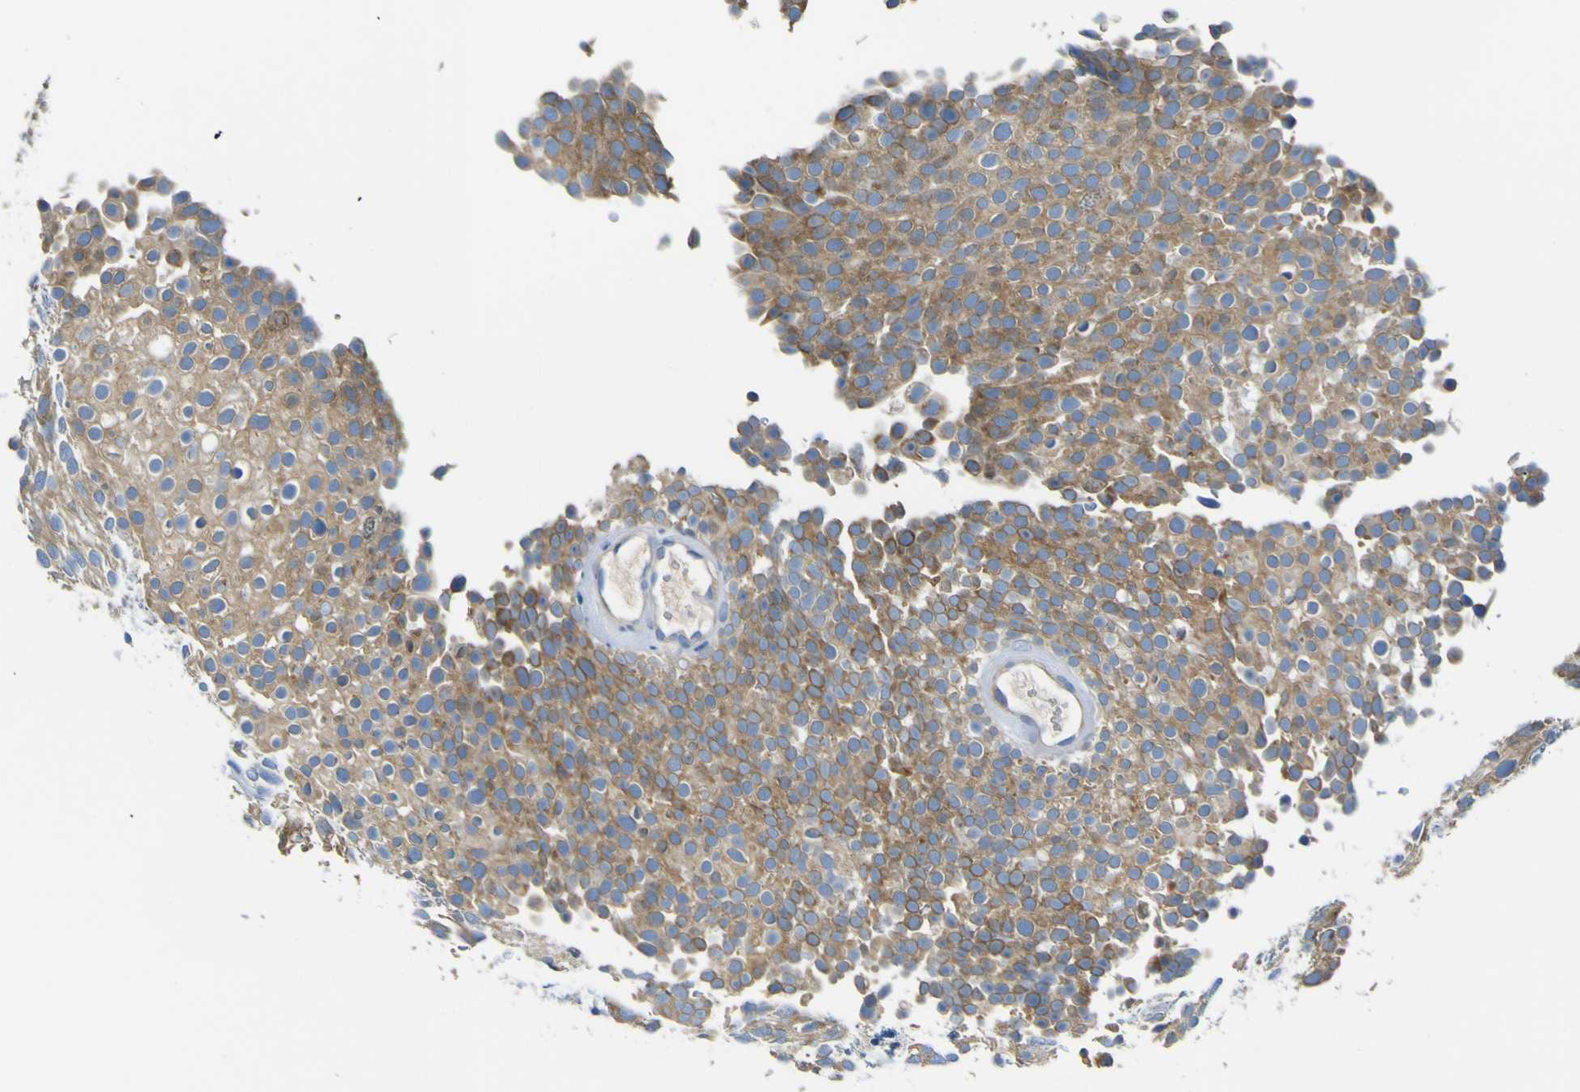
{"staining": {"intensity": "moderate", "quantity": "25%-75%", "location": "cytoplasmic/membranous"}, "tissue": "urothelial cancer", "cell_type": "Tumor cells", "image_type": "cancer", "snomed": [{"axis": "morphology", "description": "Urothelial carcinoma, Low grade"}, {"axis": "topography", "description": "Urinary bladder"}], "caption": "Tumor cells reveal moderate cytoplasmic/membranous staining in about 25%-75% of cells in urothelial carcinoma (low-grade).", "gene": "ADGRA2", "patient": {"sex": "male", "age": 78}}